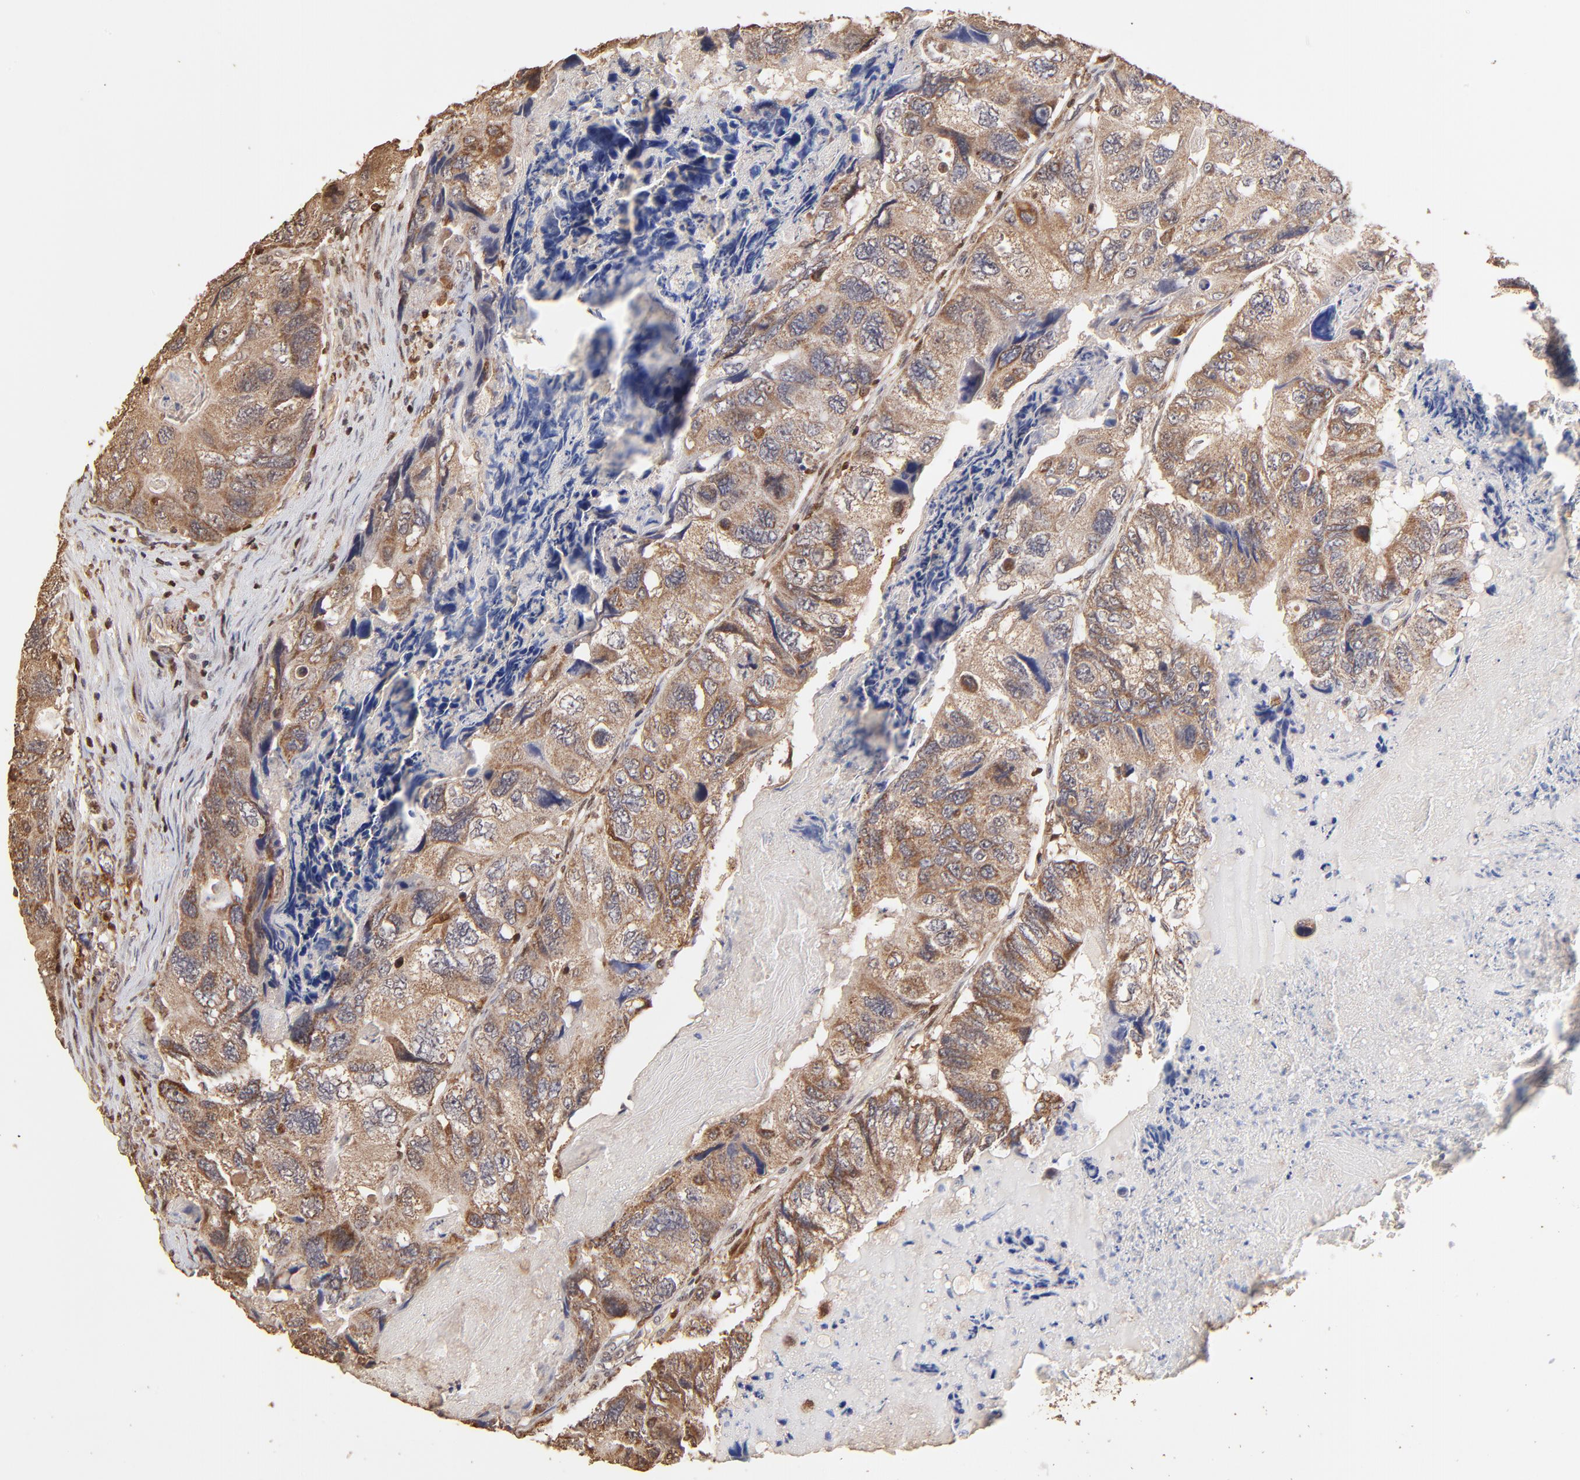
{"staining": {"intensity": "moderate", "quantity": ">75%", "location": "cytoplasmic/membranous"}, "tissue": "colorectal cancer", "cell_type": "Tumor cells", "image_type": "cancer", "snomed": [{"axis": "morphology", "description": "Adenocarcinoma, NOS"}, {"axis": "topography", "description": "Rectum"}], "caption": "Adenocarcinoma (colorectal) tissue reveals moderate cytoplasmic/membranous staining in approximately >75% of tumor cells", "gene": "CASP1", "patient": {"sex": "female", "age": 82}}